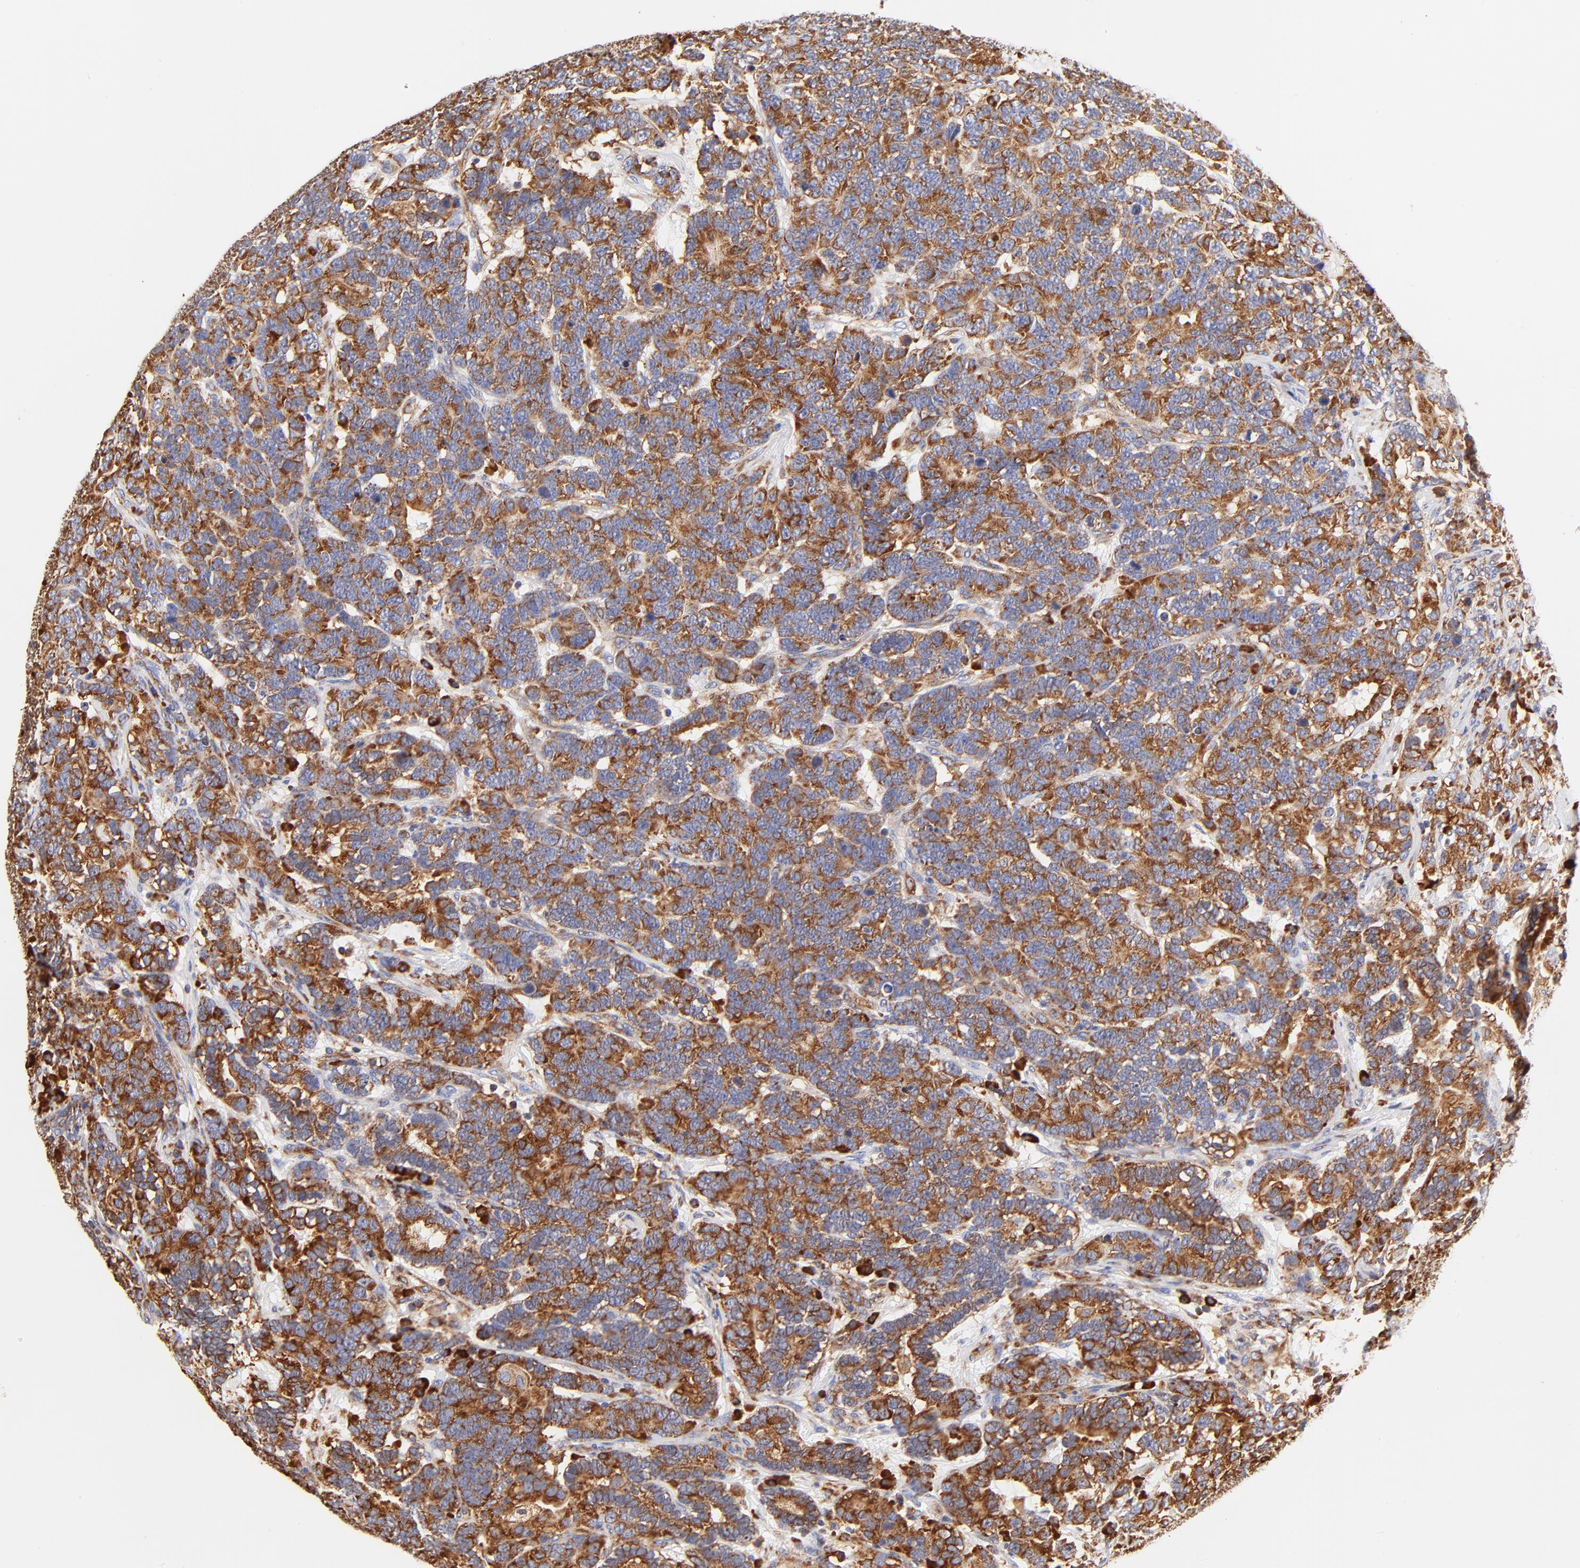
{"staining": {"intensity": "strong", "quantity": "25%-75%", "location": "cytoplasmic/membranous"}, "tissue": "testis cancer", "cell_type": "Tumor cells", "image_type": "cancer", "snomed": [{"axis": "morphology", "description": "Carcinoma, Embryonal, NOS"}, {"axis": "topography", "description": "Testis"}], "caption": "Approximately 25%-75% of tumor cells in human embryonal carcinoma (testis) display strong cytoplasmic/membranous protein positivity as visualized by brown immunohistochemical staining.", "gene": "RPL27", "patient": {"sex": "male", "age": 26}}